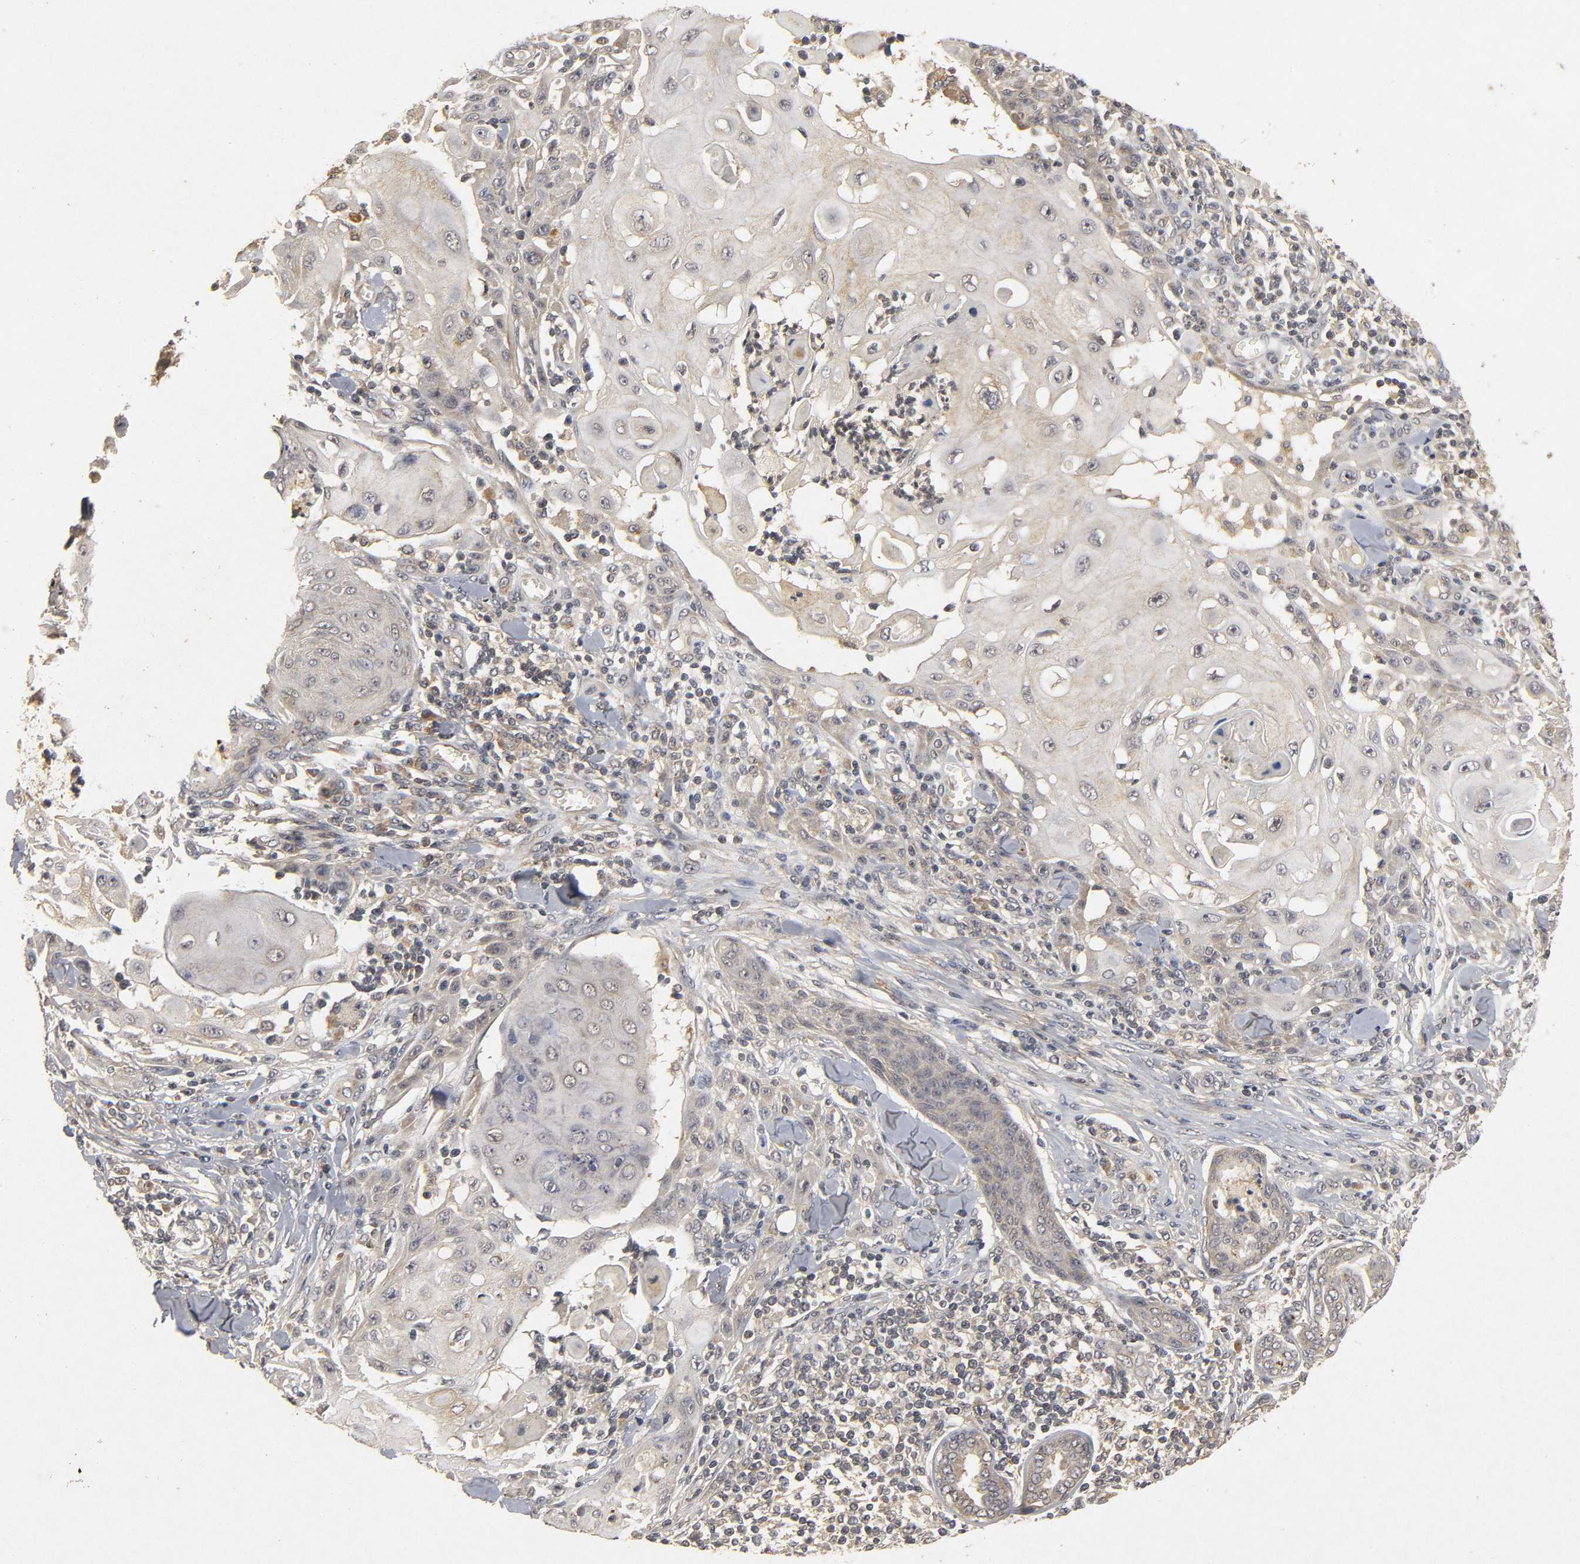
{"staining": {"intensity": "negative", "quantity": "none", "location": "none"}, "tissue": "skin cancer", "cell_type": "Tumor cells", "image_type": "cancer", "snomed": [{"axis": "morphology", "description": "Squamous cell carcinoma, NOS"}, {"axis": "topography", "description": "Skin"}], "caption": "This is an immunohistochemistry (IHC) histopathology image of human skin squamous cell carcinoma. There is no positivity in tumor cells.", "gene": "TRAF6", "patient": {"sex": "male", "age": 24}}